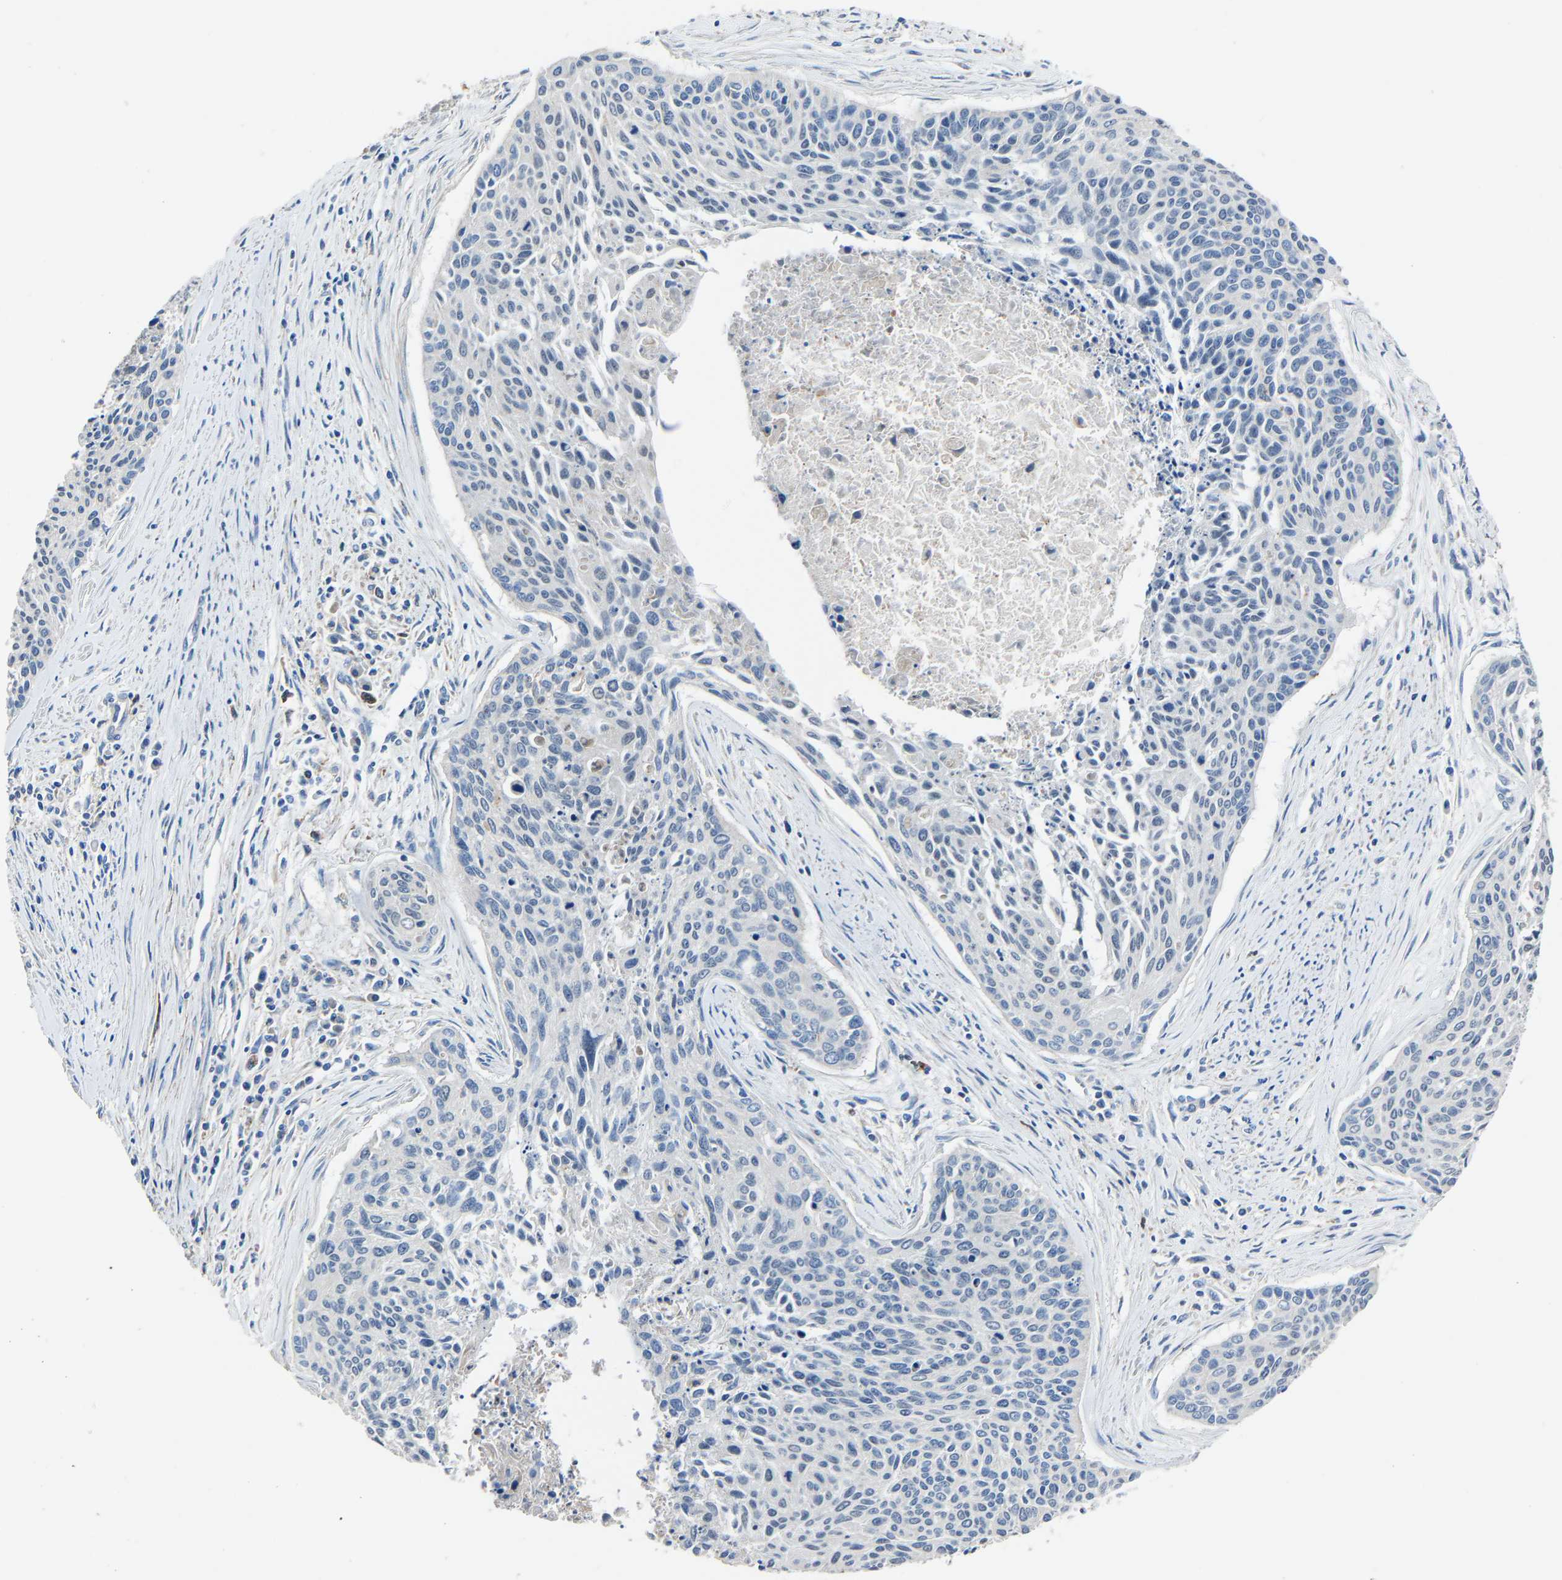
{"staining": {"intensity": "negative", "quantity": "none", "location": "none"}, "tissue": "cervical cancer", "cell_type": "Tumor cells", "image_type": "cancer", "snomed": [{"axis": "morphology", "description": "Squamous cell carcinoma, NOS"}, {"axis": "topography", "description": "Cervix"}], "caption": "This is an IHC photomicrograph of cervical cancer (squamous cell carcinoma). There is no staining in tumor cells.", "gene": "STRBP", "patient": {"sex": "female", "age": 55}}